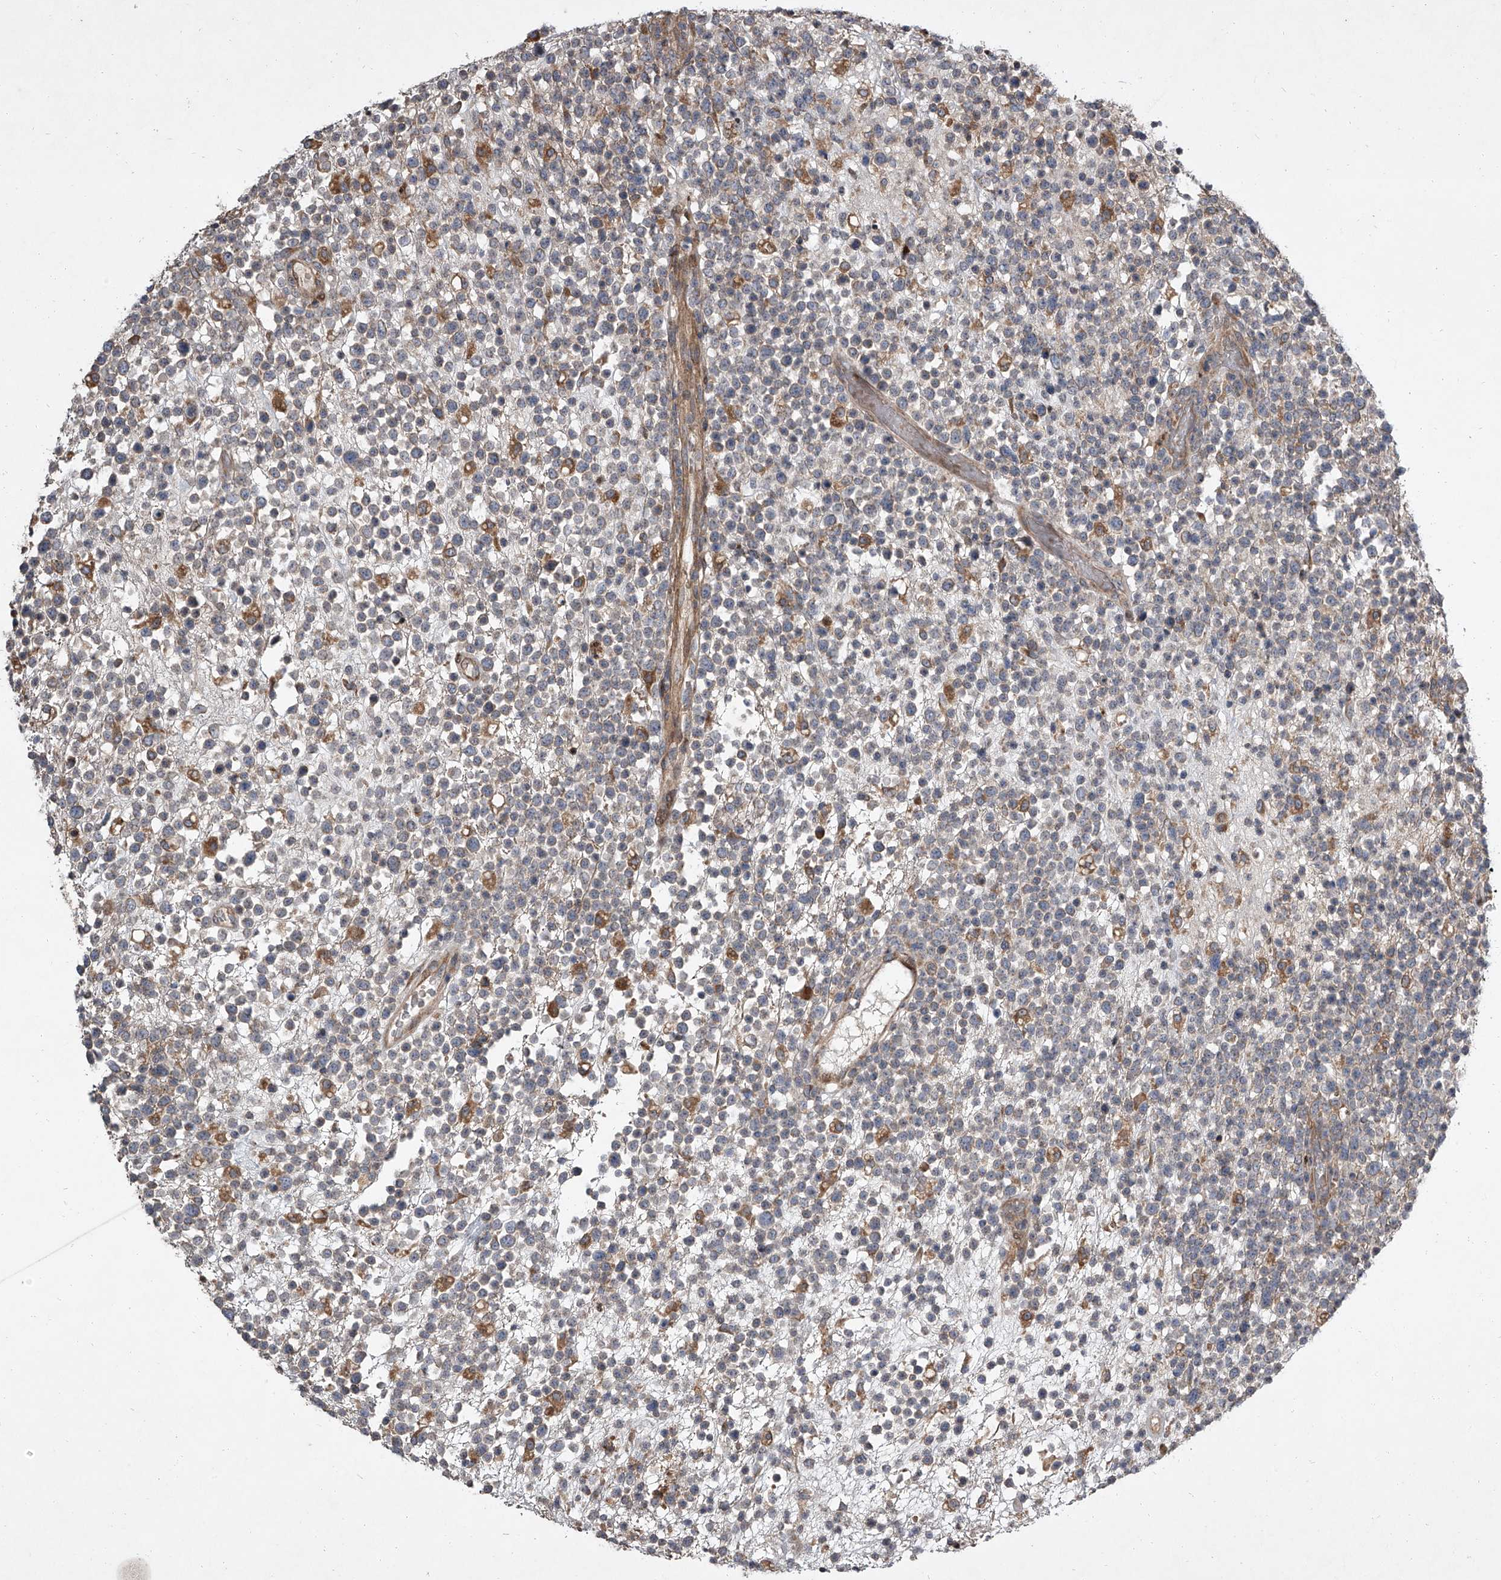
{"staining": {"intensity": "moderate", "quantity": "<25%", "location": "cytoplasmic/membranous"}, "tissue": "lymphoma", "cell_type": "Tumor cells", "image_type": "cancer", "snomed": [{"axis": "morphology", "description": "Malignant lymphoma, non-Hodgkin's type, High grade"}, {"axis": "topography", "description": "Colon"}], "caption": "Lymphoma tissue displays moderate cytoplasmic/membranous staining in approximately <25% of tumor cells (Stains: DAB in brown, nuclei in blue, Microscopy: brightfield microscopy at high magnification).", "gene": "EVA1C", "patient": {"sex": "female", "age": 53}}